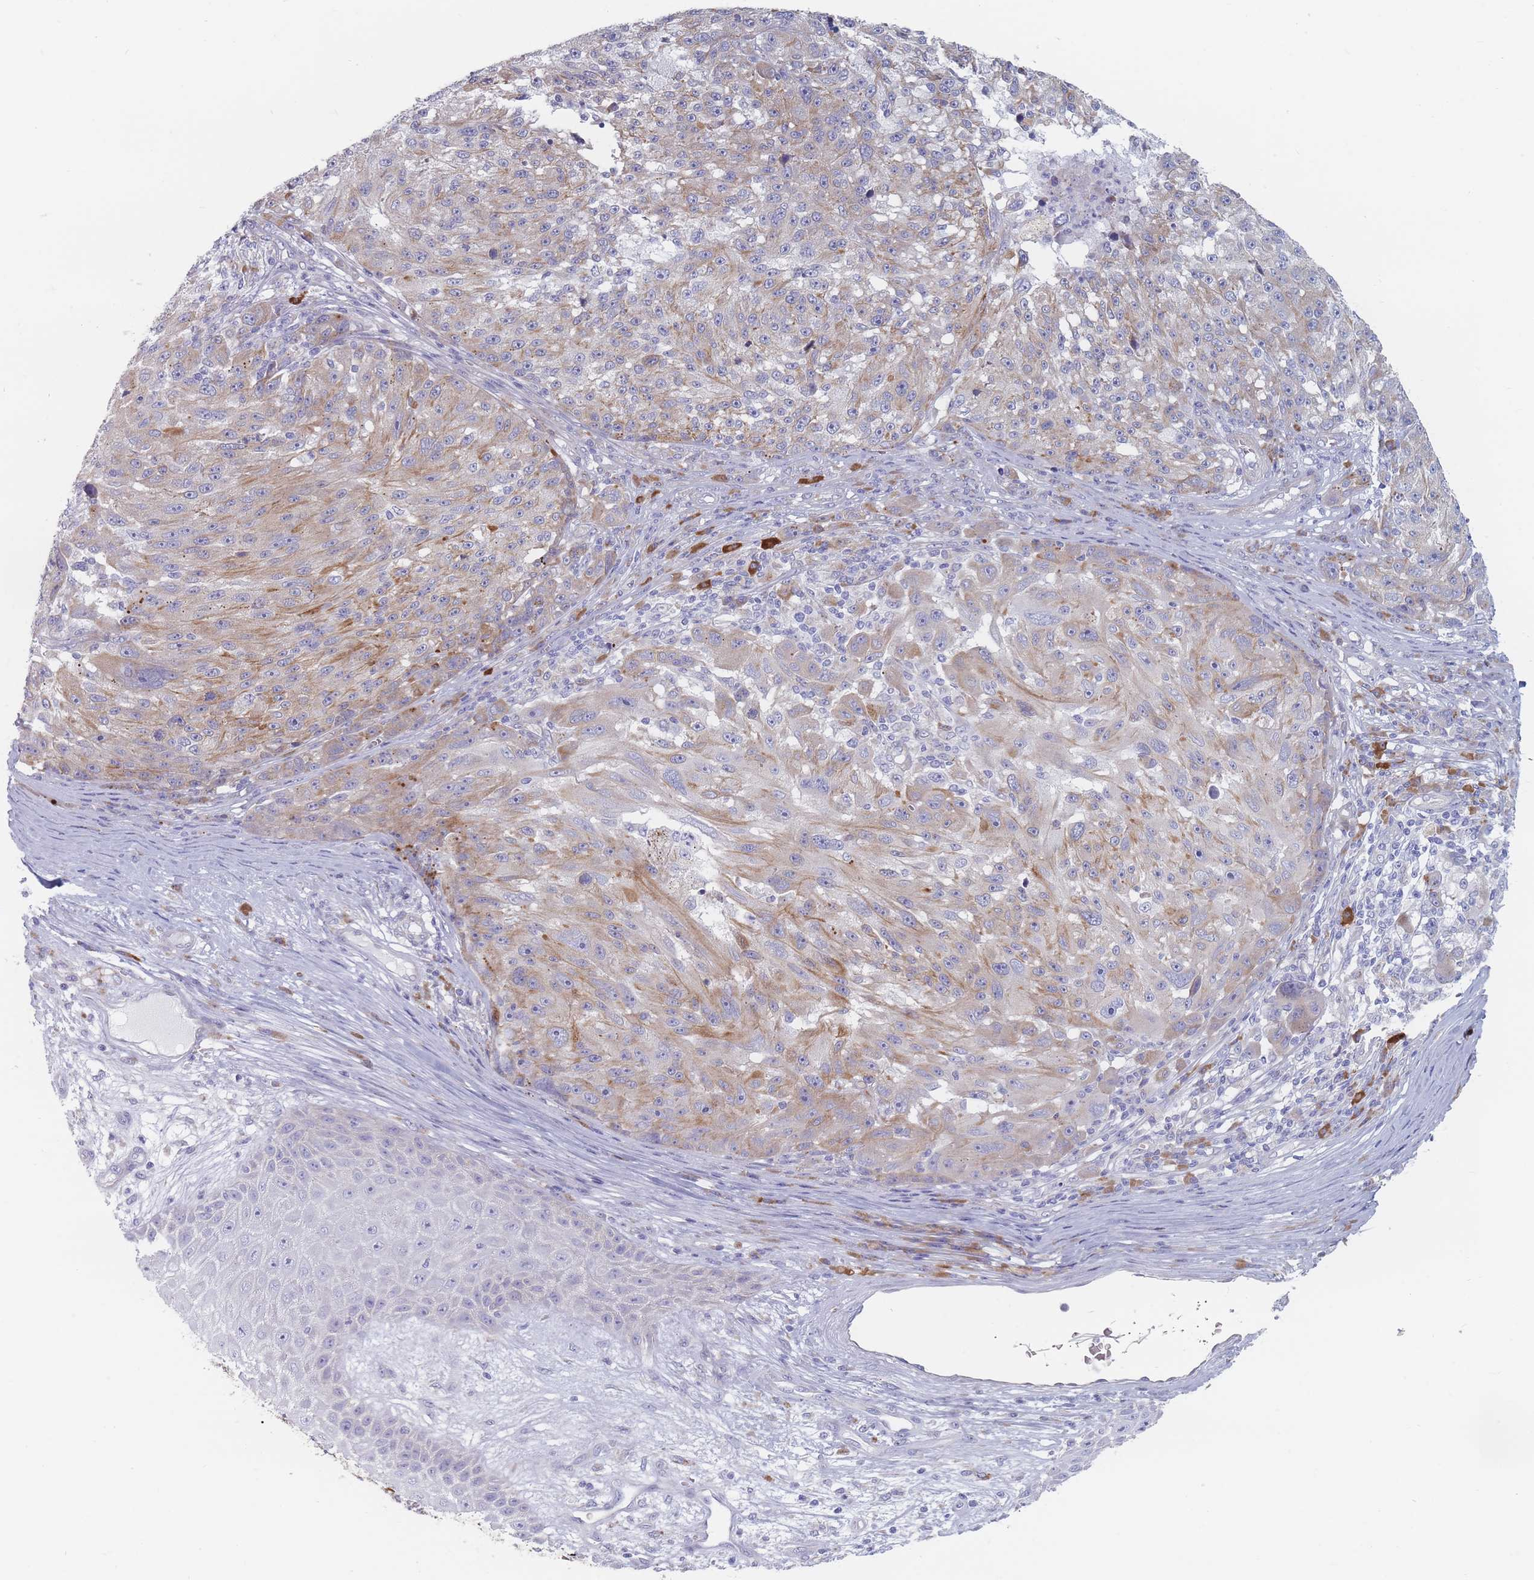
{"staining": {"intensity": "weak", "quantity": "25%-75%", "location": "cytoplasmic/membranous"}, "tissue": "melanoma", "cell_type": "Tumor cells", "image_type": "cancer", "snomed": [{"axis": "morphology", "description": "Malignant melanoma, NOS"}, {"axis": "topography", "description": "Skin"}], "caption": "Immunohistochemical staining of melanoma demonstrates low levels of weak cytoplasmic/membranous expression in approximately 25%-75% of tumor cells. (DAB IHC, brown staining for protein, blue staining for nuclei).", "gene": "ERBIN", "patient": {"sex": "male", "age": 53}}